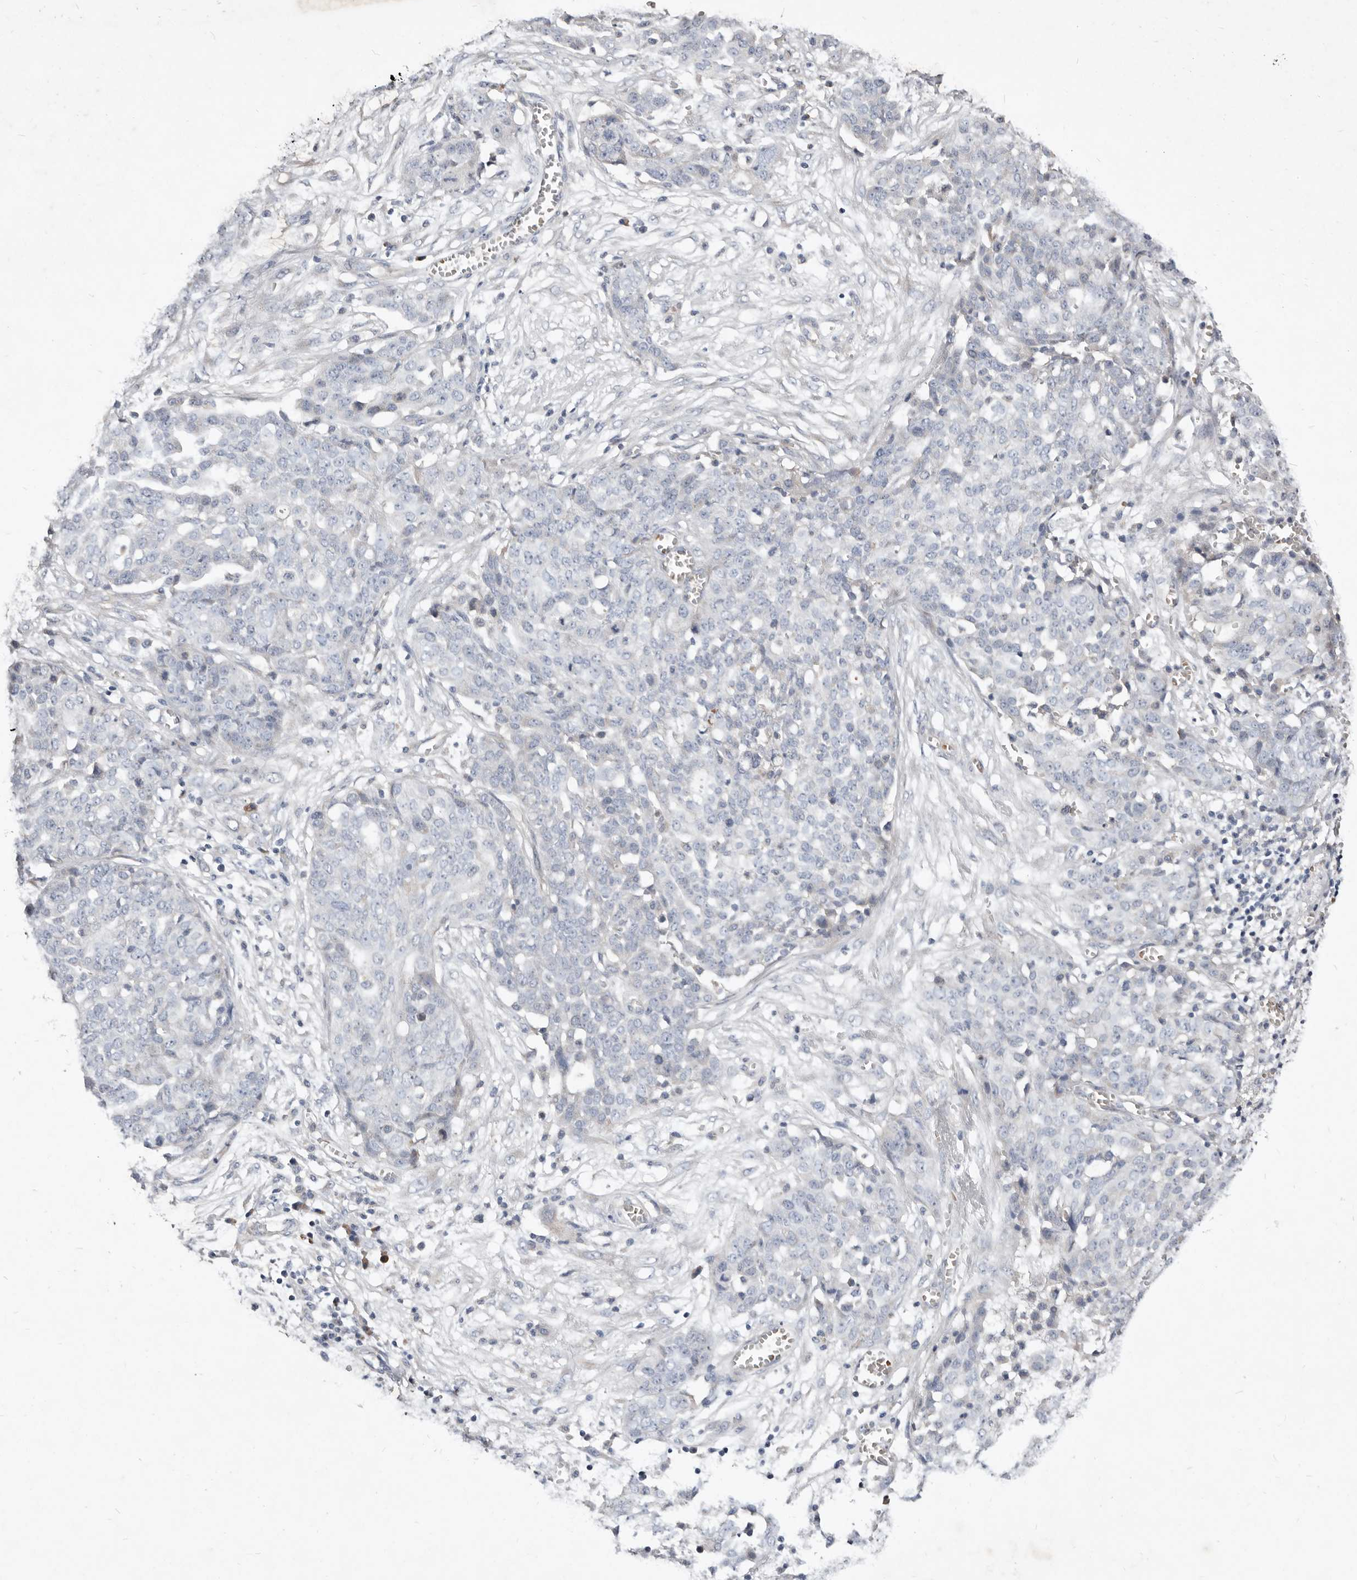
{"staining": {"intensity": "negative", "quantity": "none", "location": "none"}, "tissue": "ovarian cancer", "cell_type": "Tumor cells", "image_type": "cancer", "snomed": [{"axis": "morphology", "description": "Cystadenocarcinoma, serous, NOS"}, {"axis": "topography", "description": "Soft tissue"}, {"axis": "topography", "description": "Ovary"}], "caption": "Photomicrograph shows no significant protein positivity in tumor cells of ovarian cancer. (Immunohistochemistry (ihc), brightfield microscopy, high magnification).", "gene": "SLC25A20", "patient": {"sex": "female", "age": 57}}